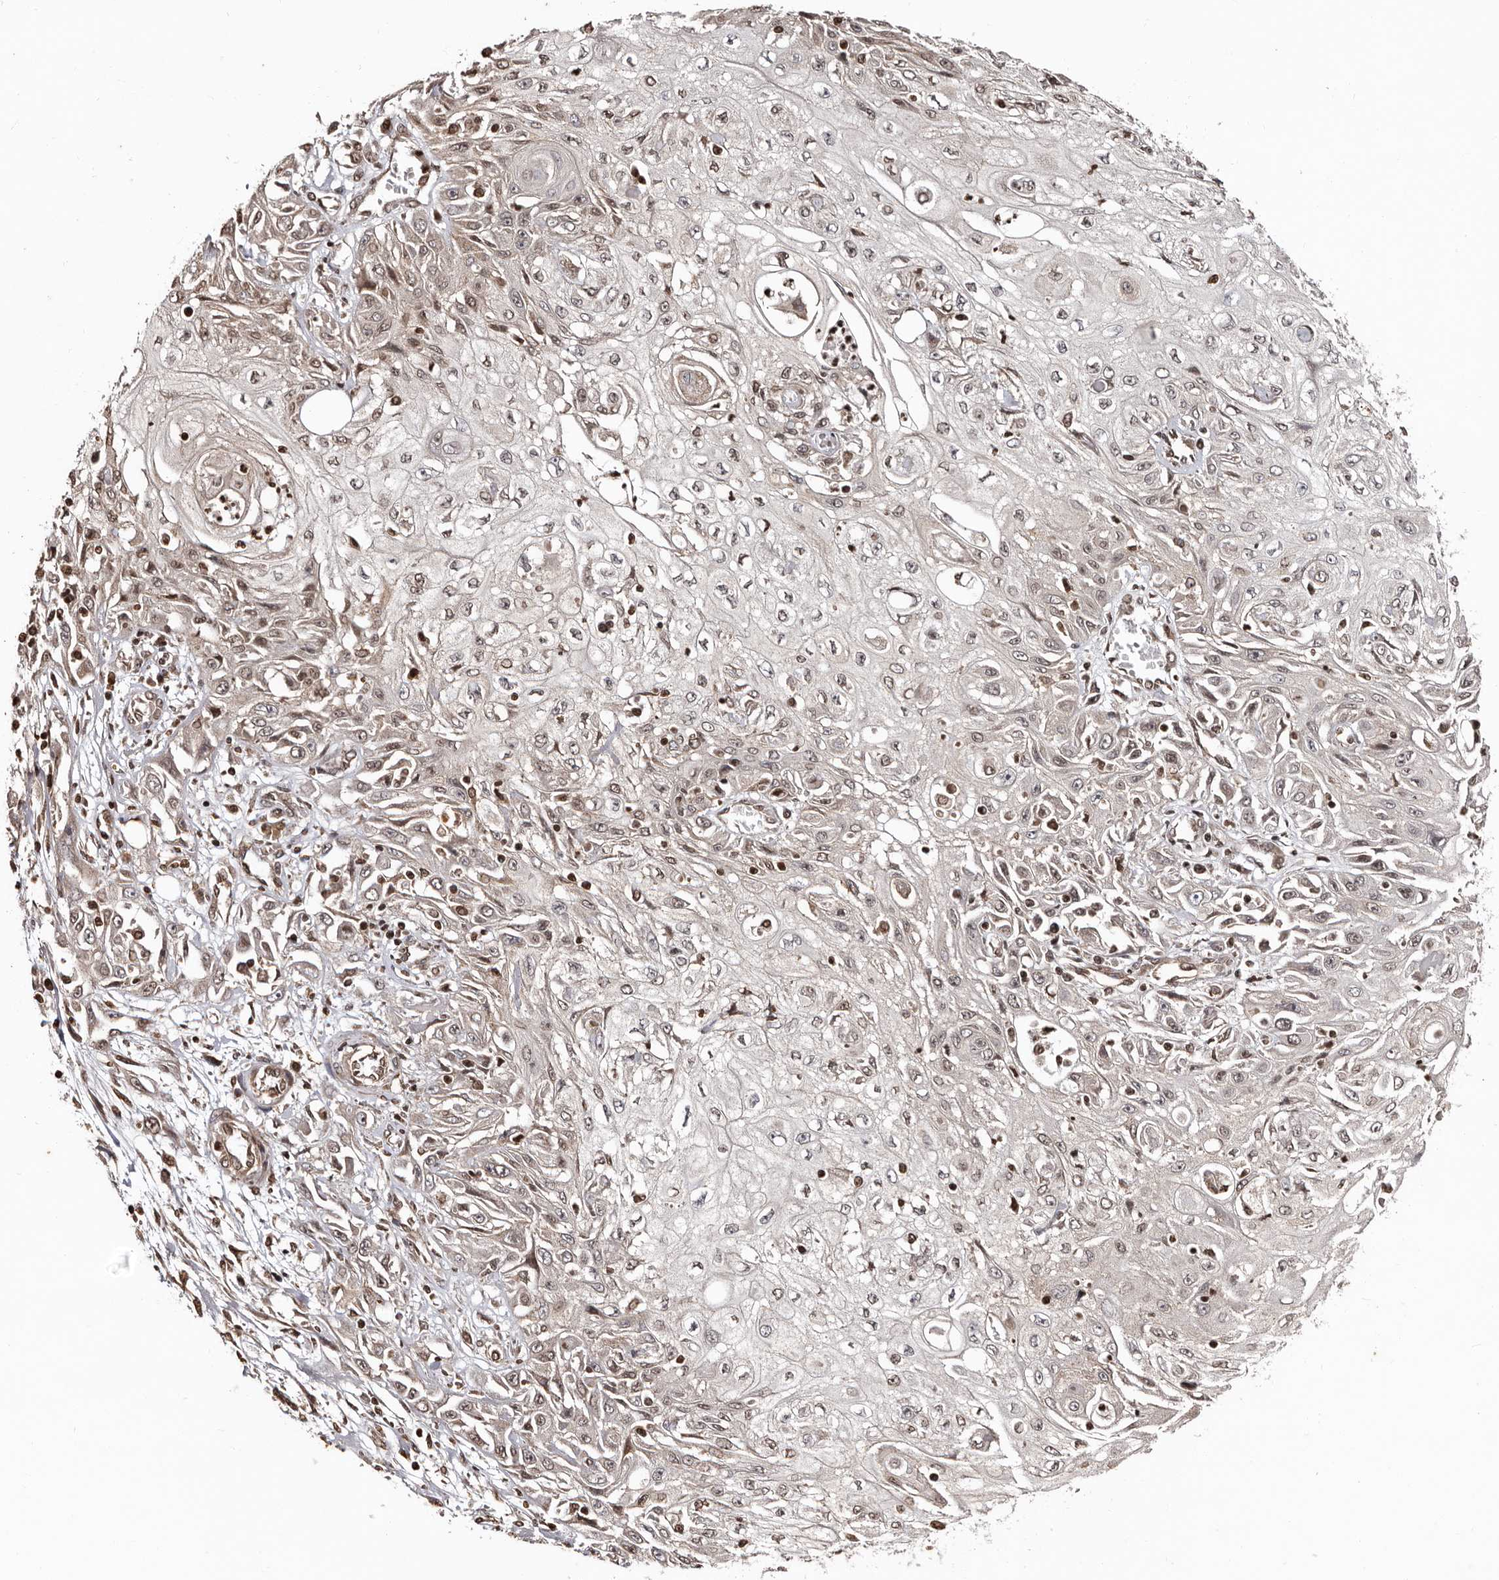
{"staining": {"intensity": "weak", "quantity": "<25%", "location": "nuclear"}, "tissue": "skin cancer", "cell_type": "Tumor cells", "image_type": "cancer", "snomed": [{"axis": "morphology", "description": "Squamous cell carcinoma, NOS"}, {"axis": "morphology", "description": "Squamous cell carcinoma, metastatic, NOS"}, {"axis": "topography", "description": "Skin"}, {"axis": "topography", "description": "Lymph node"}], "caption": "High magnification brightfield microscopy of skin cancer (metastatic squamous cell carcinoma) stained with DAB (brown) and counterstained with hematoxylin (blue): tumor cells show no significant positivity. The staining was performed using DAB (3,3'-diaminobenzidine) to visualize the protein expression in brown, while the nuclei were stained in blue with hematoxylin (Magnification: 20x).", "gene": "CCDC190", "patient": {"sex": "male", "age": 75}}